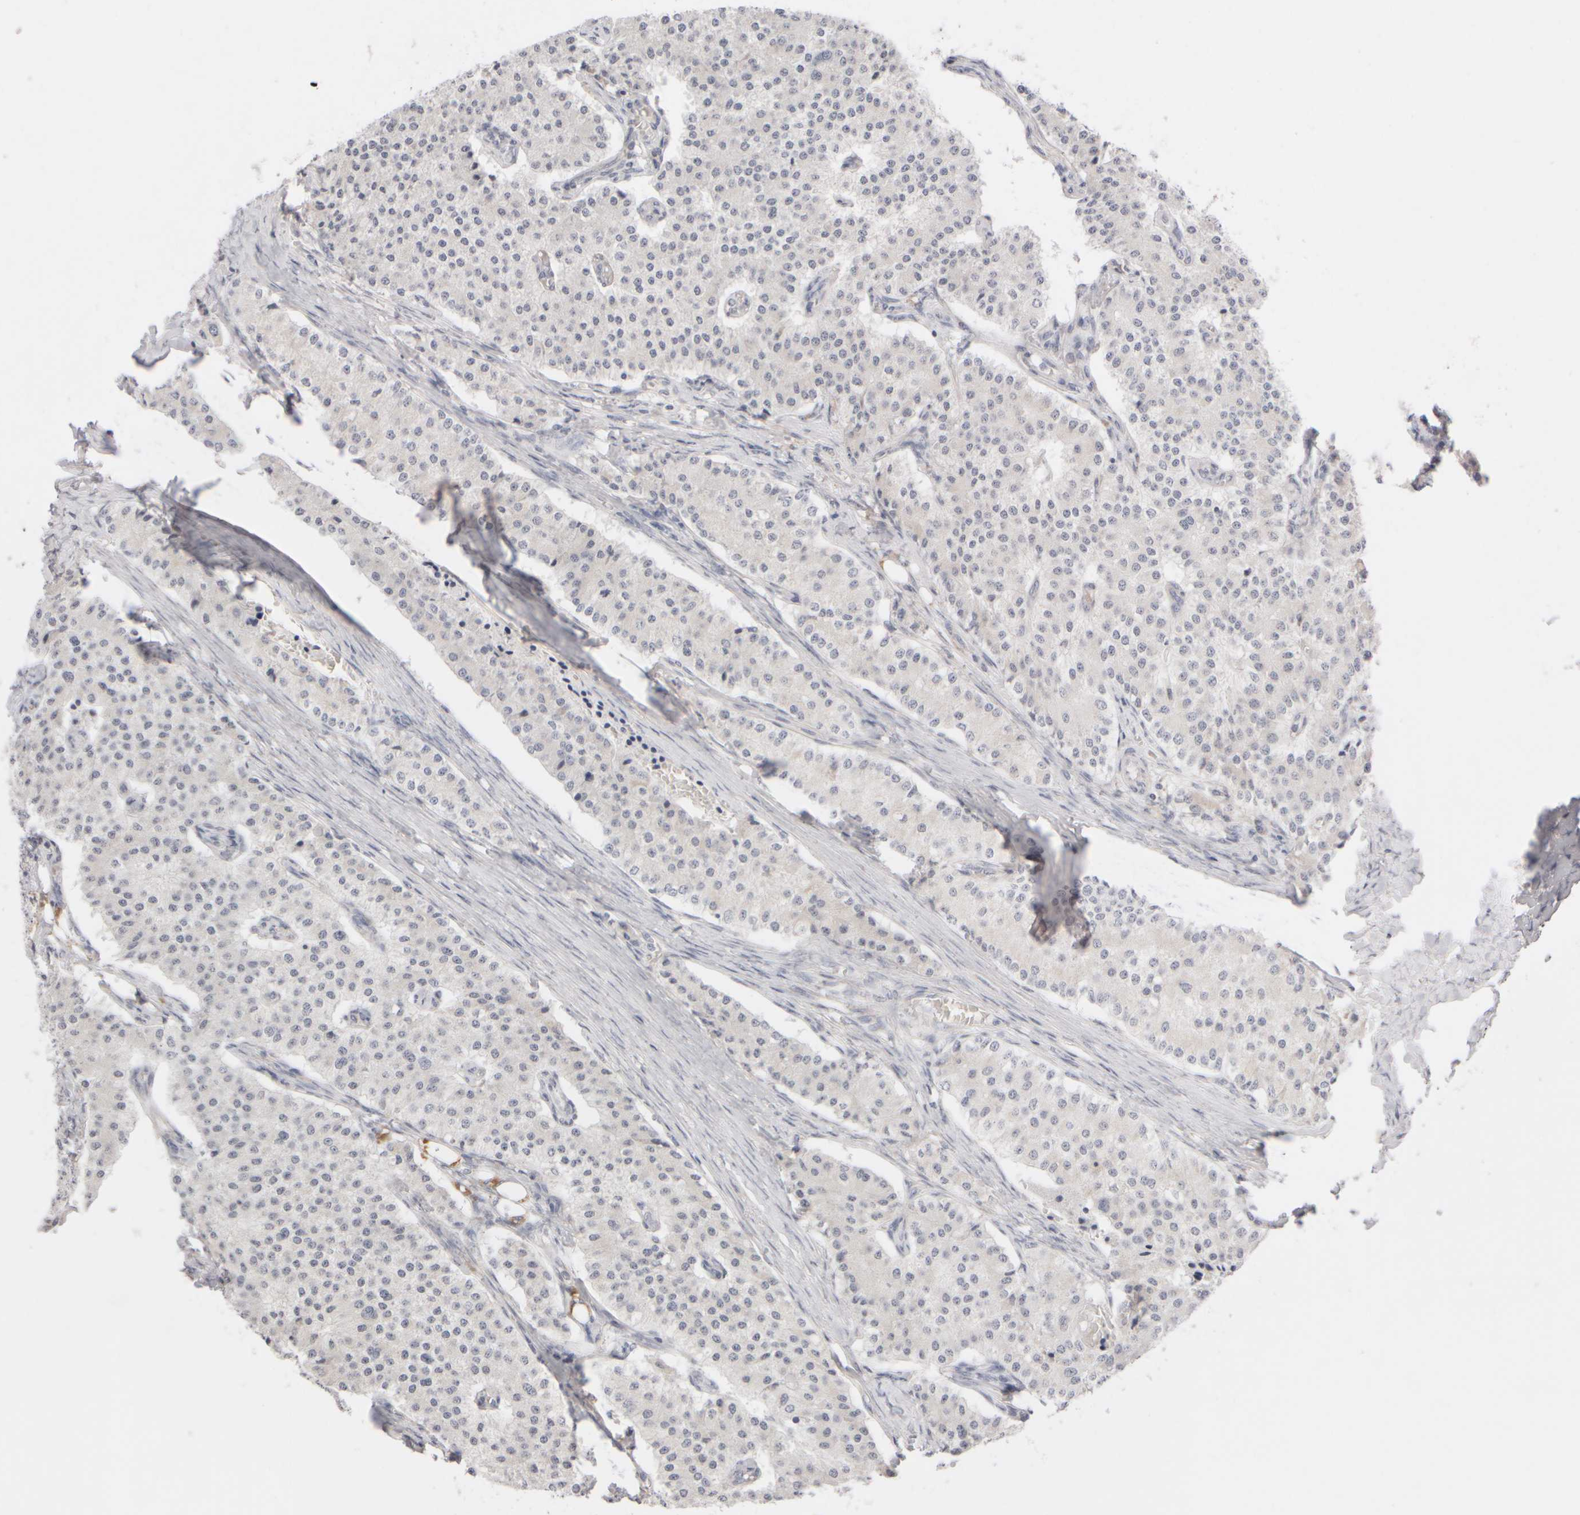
{"staining": {"intensity": "negative", "quantity": "none", "location": "none"}, "tissue": "carcinoid", "cell_type": "Tumor cells", "image_type": "cancer", "snomed": [{"axis": "morphology", "description": "Carcinoid, malignant, NOS"}, {"axis": "topography", "description": "Colon"}], "caption": "High power microscopy photomicrograph of an immunohistochemistry (IHC) micrograph of carcinoid (malignant), revealing no significant expression in tumor cells. The staining was performed using DAB to visualize the protein expression in brown, while the nuclei were stained in blue with hematoxylin (Magnification: 20x).", "gene": "ZNF112", "patient": {"sex": "female", "age": 52}}